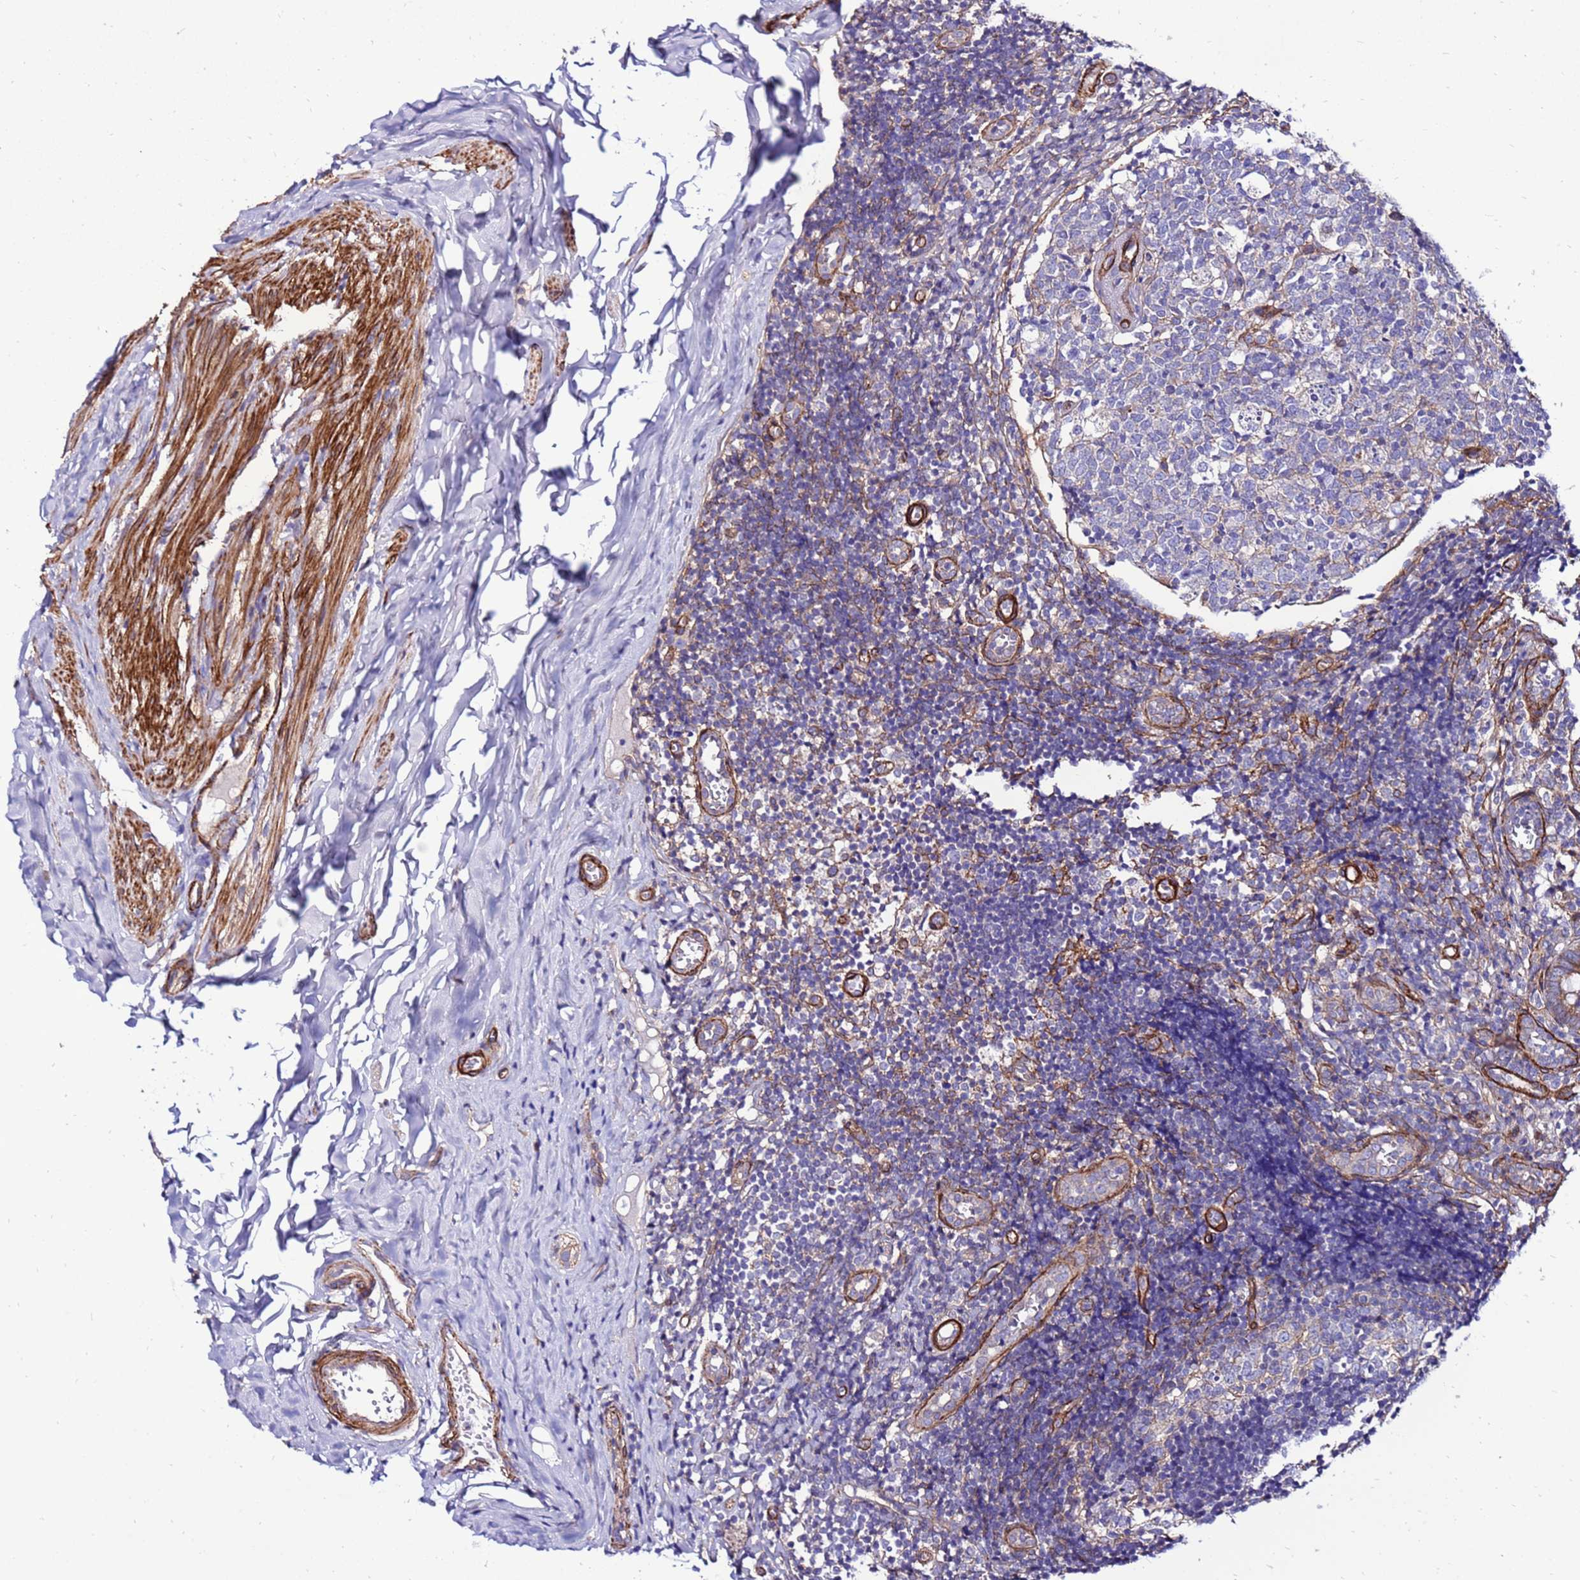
{"staining": {"intensity": "moderate", "quantity": ">75%", "location": "cytoplasmic/membranous"}, "tissue": "appendix", "cell_type": "Glandular cells", "image_type": "normal", "snomed": [{"axis": "morphology", "description": "Normal tissue, NOS"}, {"axis": "topography", "description": "Appendix"}], "caption": "Glandular cells demonstrate medium levels of moderate cytoplasmic/membranous staining in about >75% of cells in normal human appendix. The protein of interest is stained brown, and the nuclei are stained in blue (DAB IHC with brightfield microscopy, high magnification).", "gene": "EI24", "patient": {"sex": "male", "age": 8}}